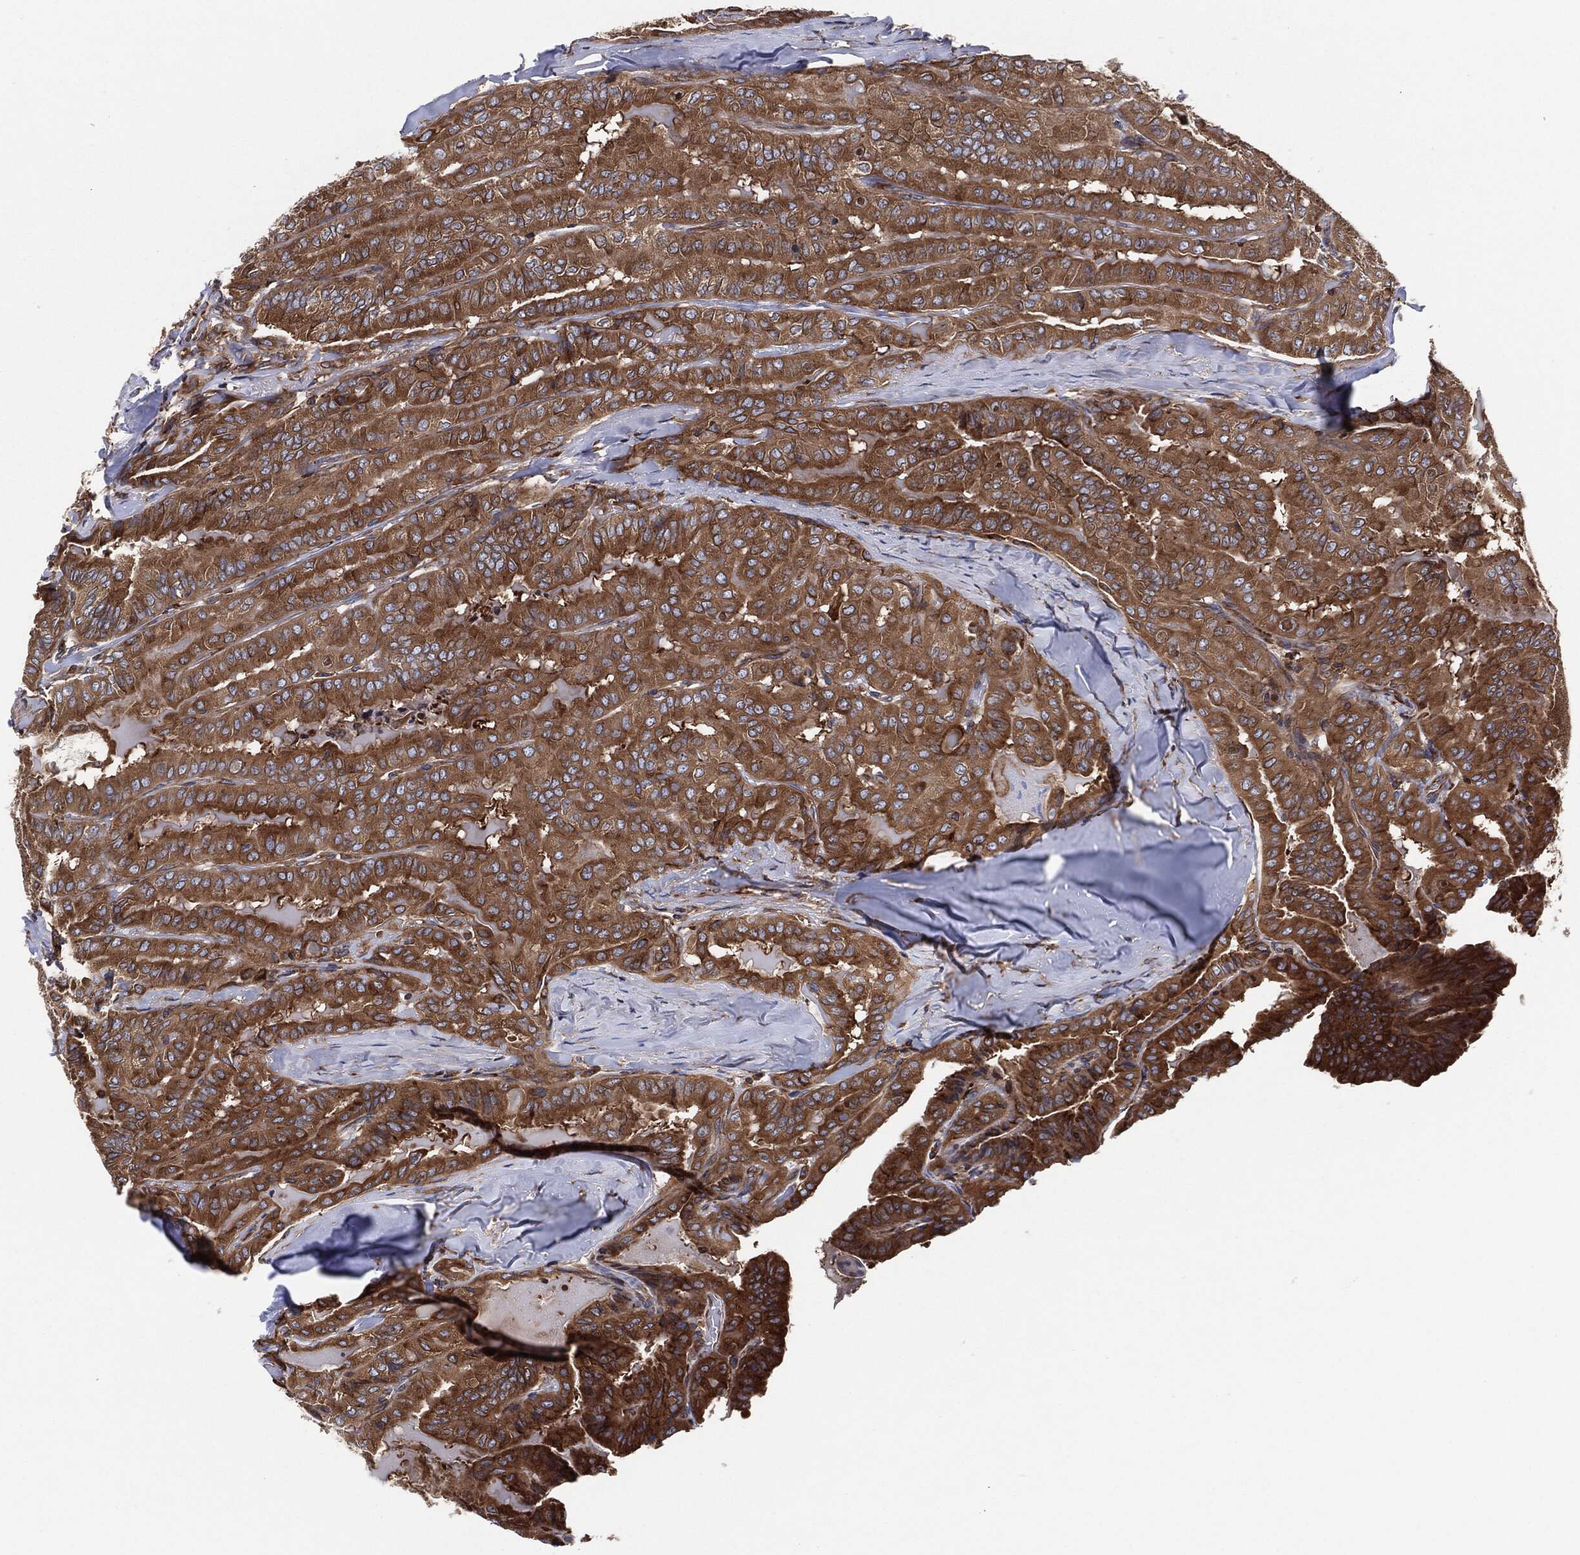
{"staining": {"intensity": "moderate", "quantity": ">75%", "location": "cytoplasmic/membranous"}, "tissue": "thyroid cancer", "cell_type": "Tumor cells", "image_type": "cancer", "snomed": [{"axis": "morphology", "description": "Papillary adenocarcinoma, NOS"}, {"axis": "topography", "description": "Thyroid gland"}], "caption": "Brown immunohistochemical staining in human thyroid cancer reveals moderate cytoplasmic/membranous positivity in approximately >75% of tumor cells.", "gene": "EIF2S2", "patient": {"sex": "female", "age": 68}}